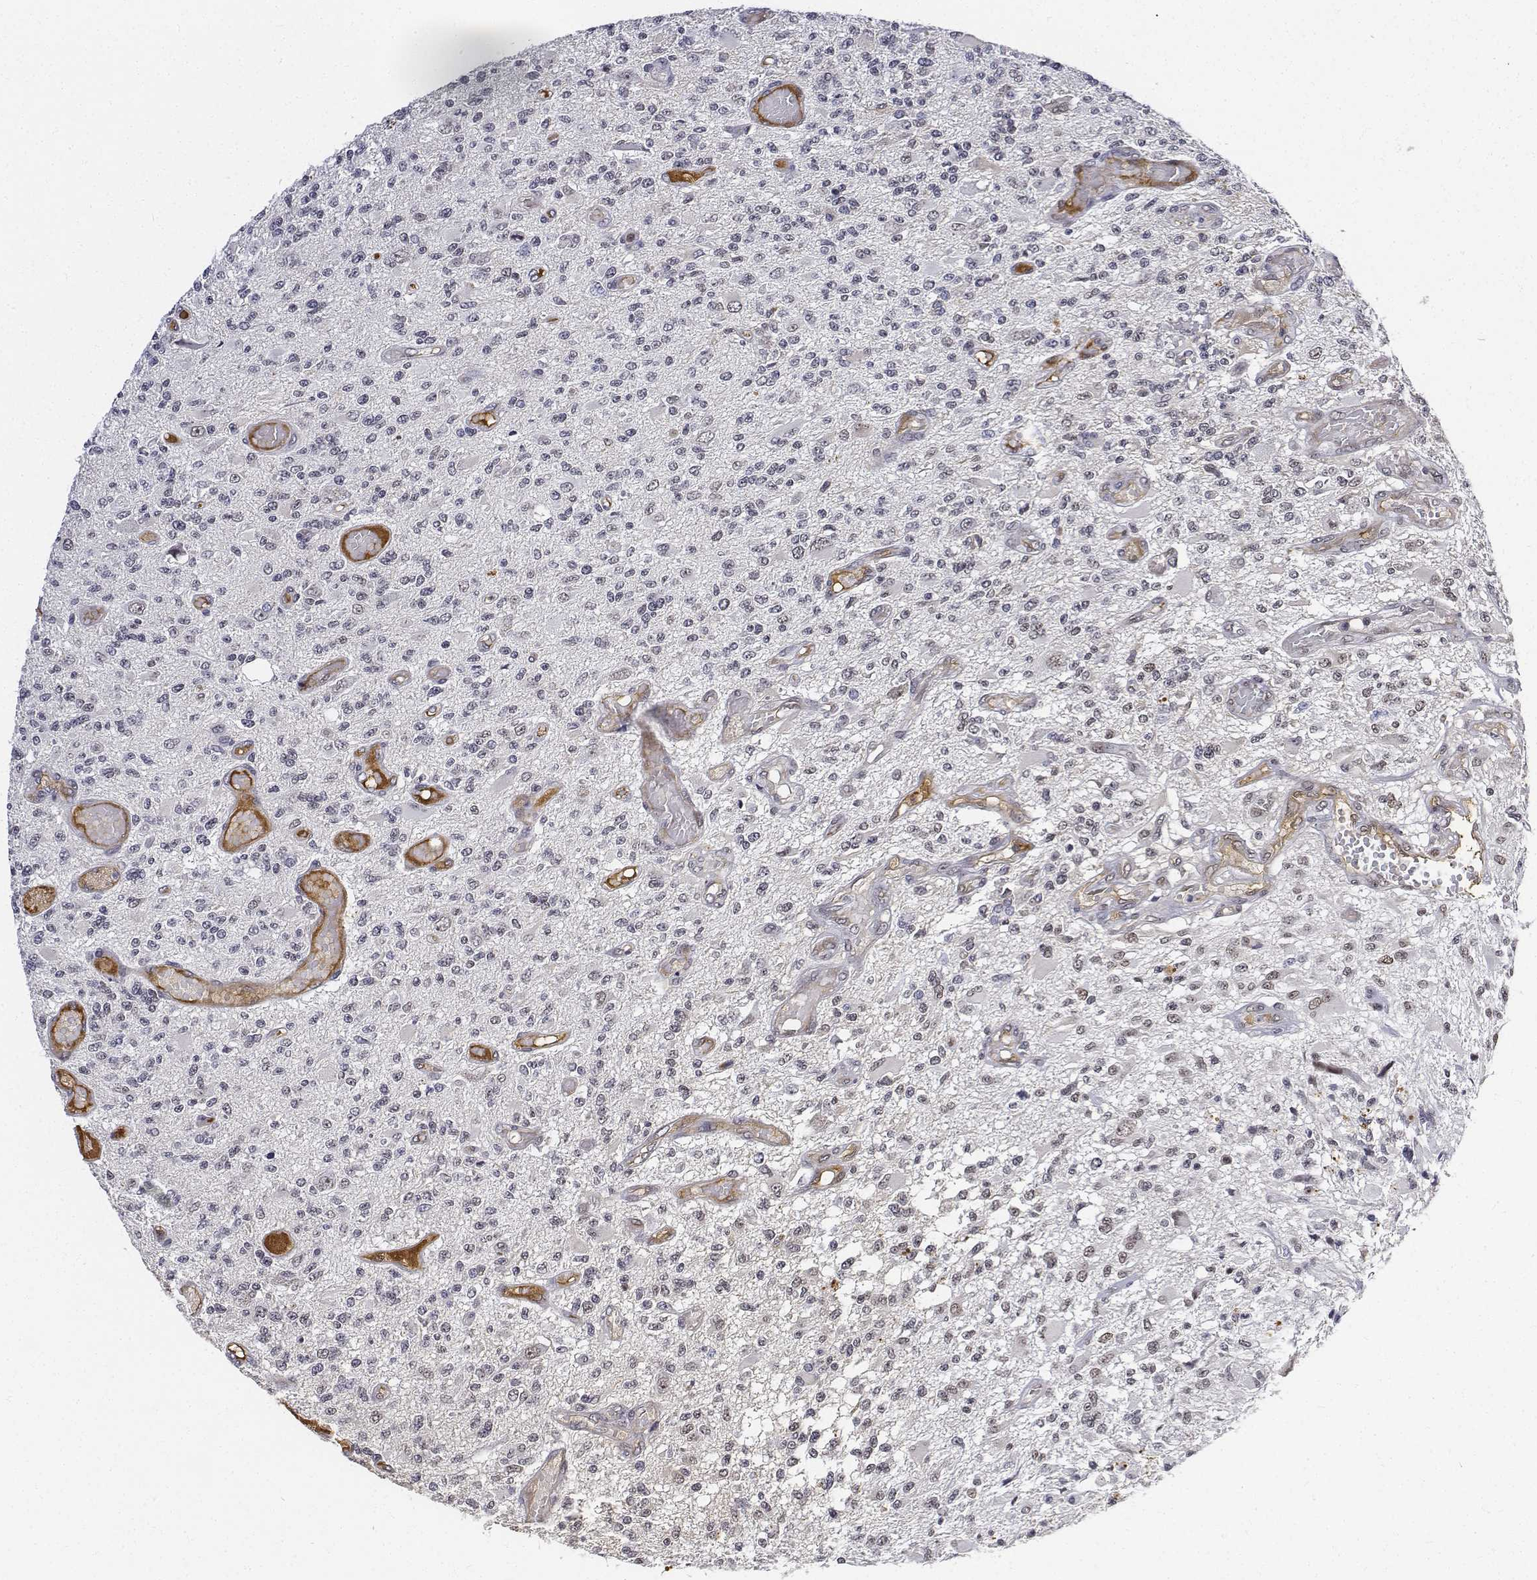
{"staining": {"intensity": "negative", "quantity": "none", "location": "none"}, "tissue": "glioma", "cell_type": "Tumor cells", "image_type": "cancer", "snomed": [{"axis": "morphology", "description": "Glioma, malignant, High grade"}, {"axis": "topography", "description": "Brain"}], "caption": "A high-resolution histopathology image shows immunohistochemistry staining of malignant high-grade glioma, which reveals no significant positivity in tumor cells.", "gene": "ATRX", "patient": {"sex": "female", "age": 63}}